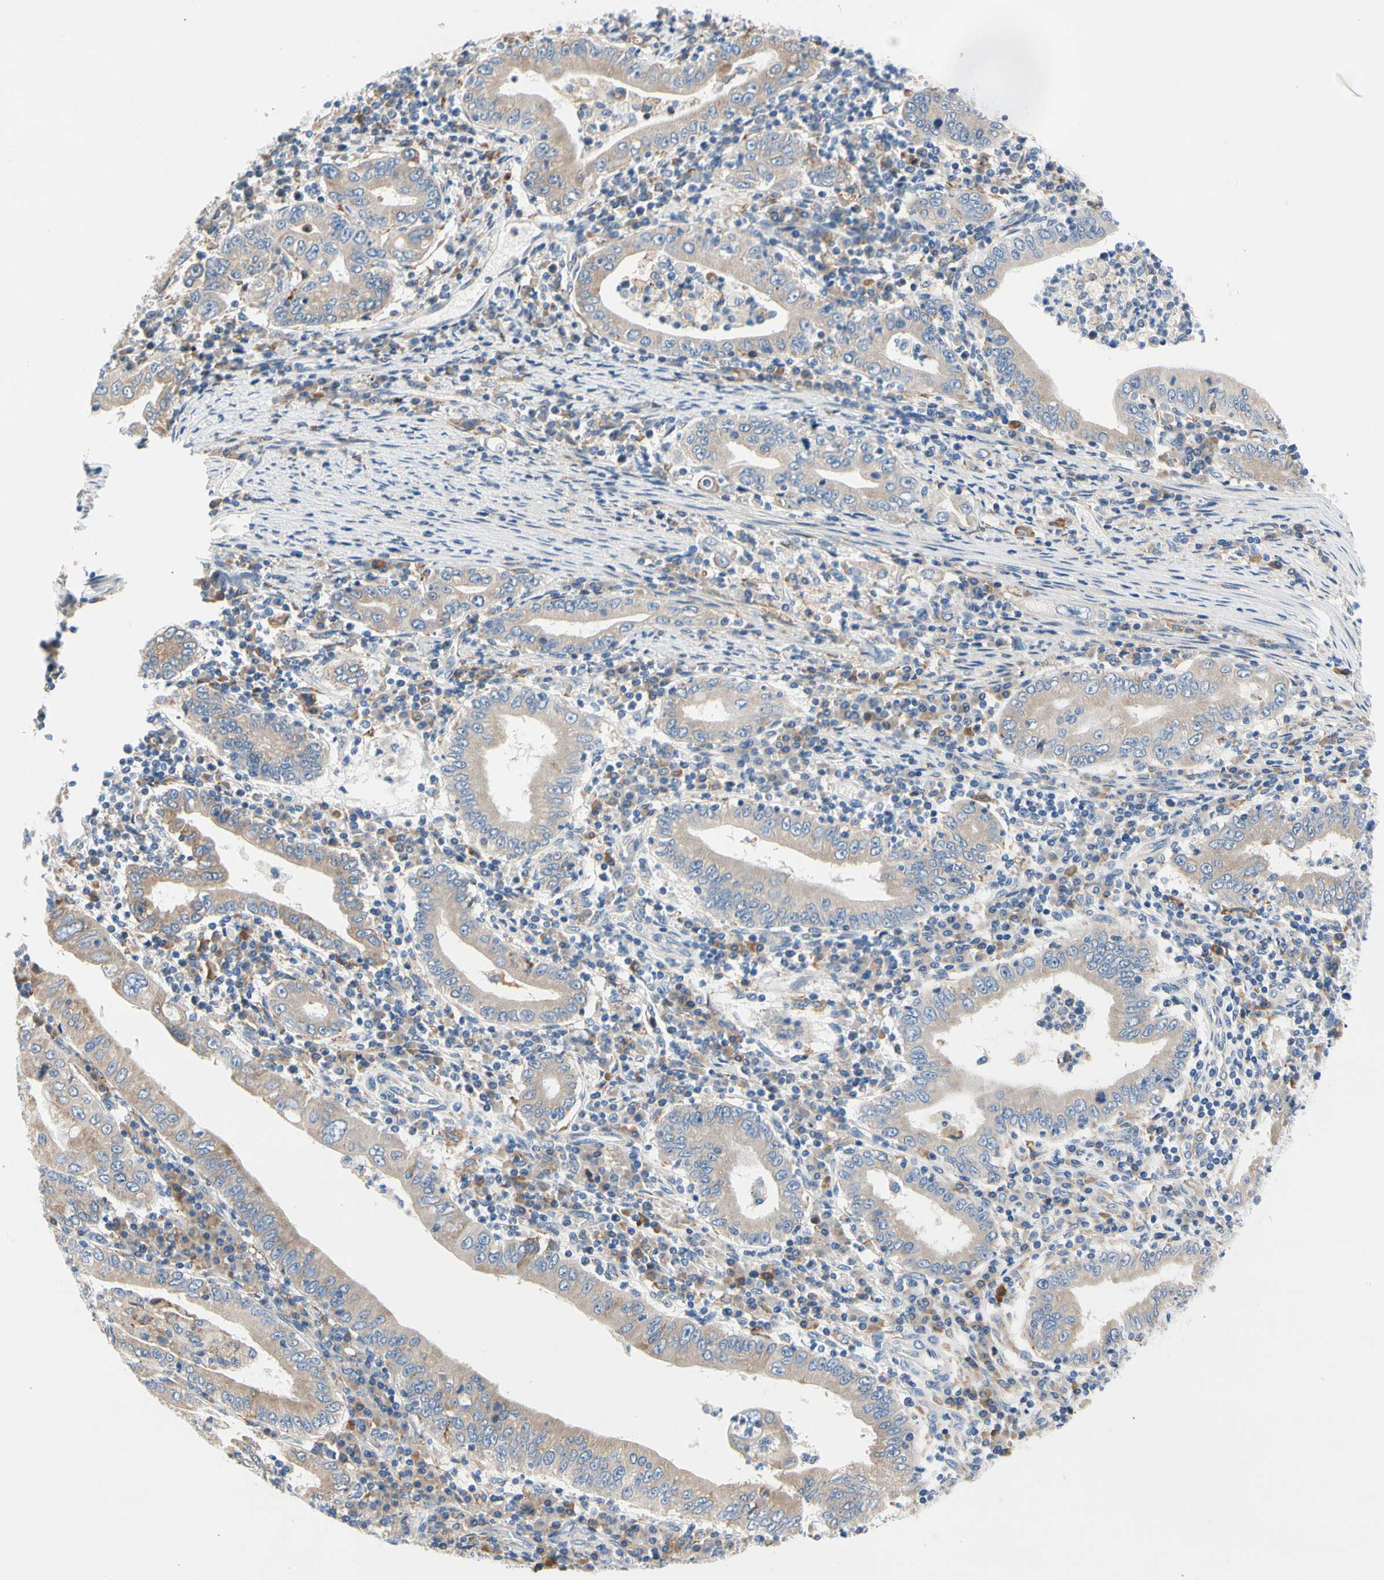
{"staining": {"intensity": "weak", "quantity": ">75%", "location": "cytoplasmic/membranous"}, "tissue": "stomach cancer", "cell_type": "Tumor cells", "image_type": "cancer", "snomed": [{"axis": "morphology", "description": "Normal tissue, NOS"}, {"axis": "morphology", "description": "Adenocarcinoma, NOS"}, {"axis": "topography", "description": "Esophagus"}, {"axis": "topography", "description": "Stomach, upper"}, {"axis": "topography", "description": "Peripheral nerve tissue"}], "caption": "Stomach cancer tissue exhibits weak cytoplasmic/membranous positivity in approximately >75% of tumor cells, visualized by immunohistochemistry. (DAB (3,3'-diaminobenzidine) = brown stain, brightfield microscopy at high magnification).", "gene": "STXBP1", "patient": {"sex": "male", "age": 62}}